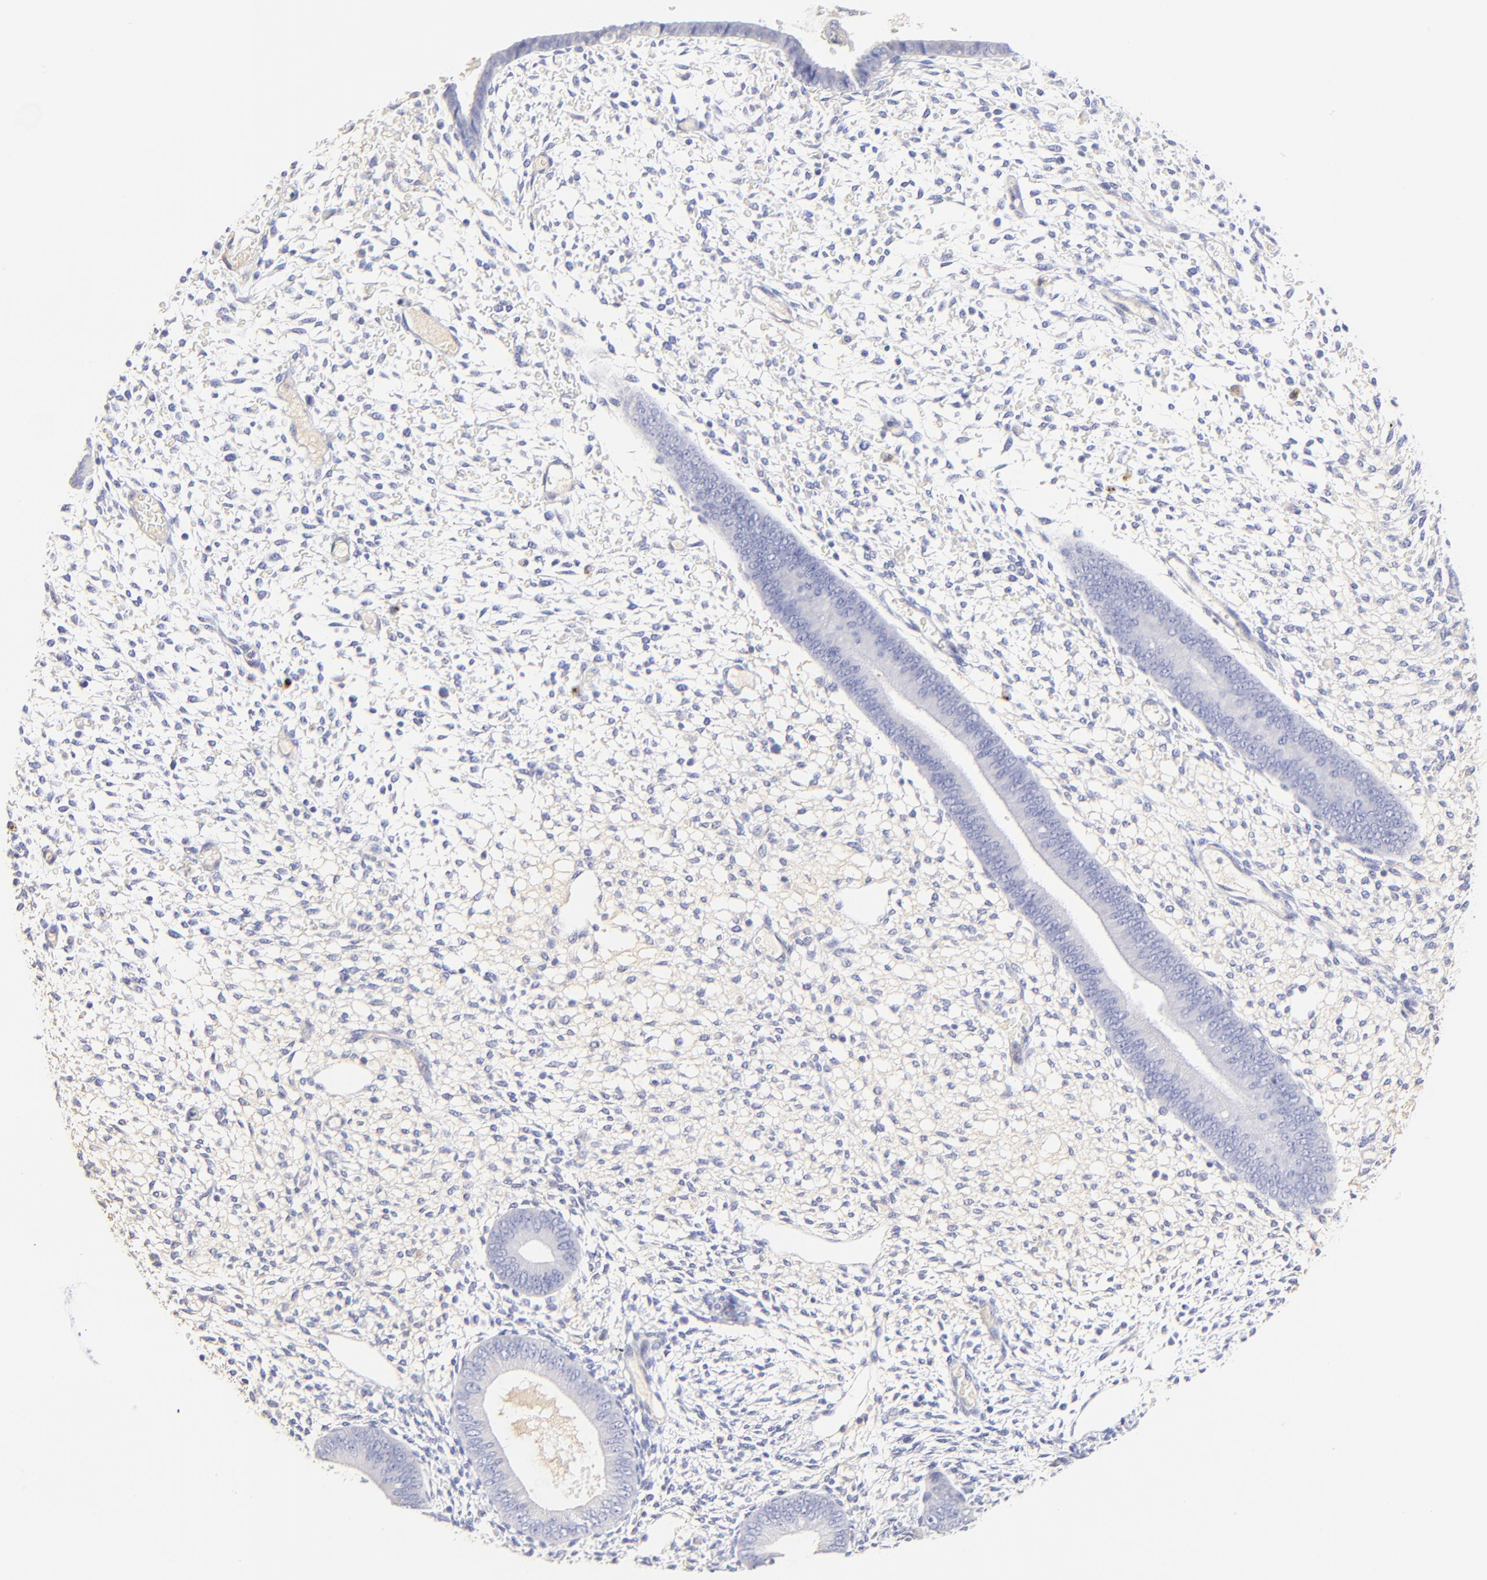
{"staining": {"intensity": "negative", "quantity": "none", "location": "none"}, "tissue": "endometrium", "cell_type": "Cells in endometrial stroma", "image_type": "normal", "snomed": [{"axis": "morphology", "description": "Normal tissue, NOS"}, {"axis": "topography", "description": "Endometrium"}], "caption": "IHC of benign human endometrium displays no expression in cells in endometrial stroma. (Brightfield microscopy of DAB immunohistochemistry (IHC) at high magnification).", "gene": "ASB9", "patient": {"sex": "female", "age": 42}}